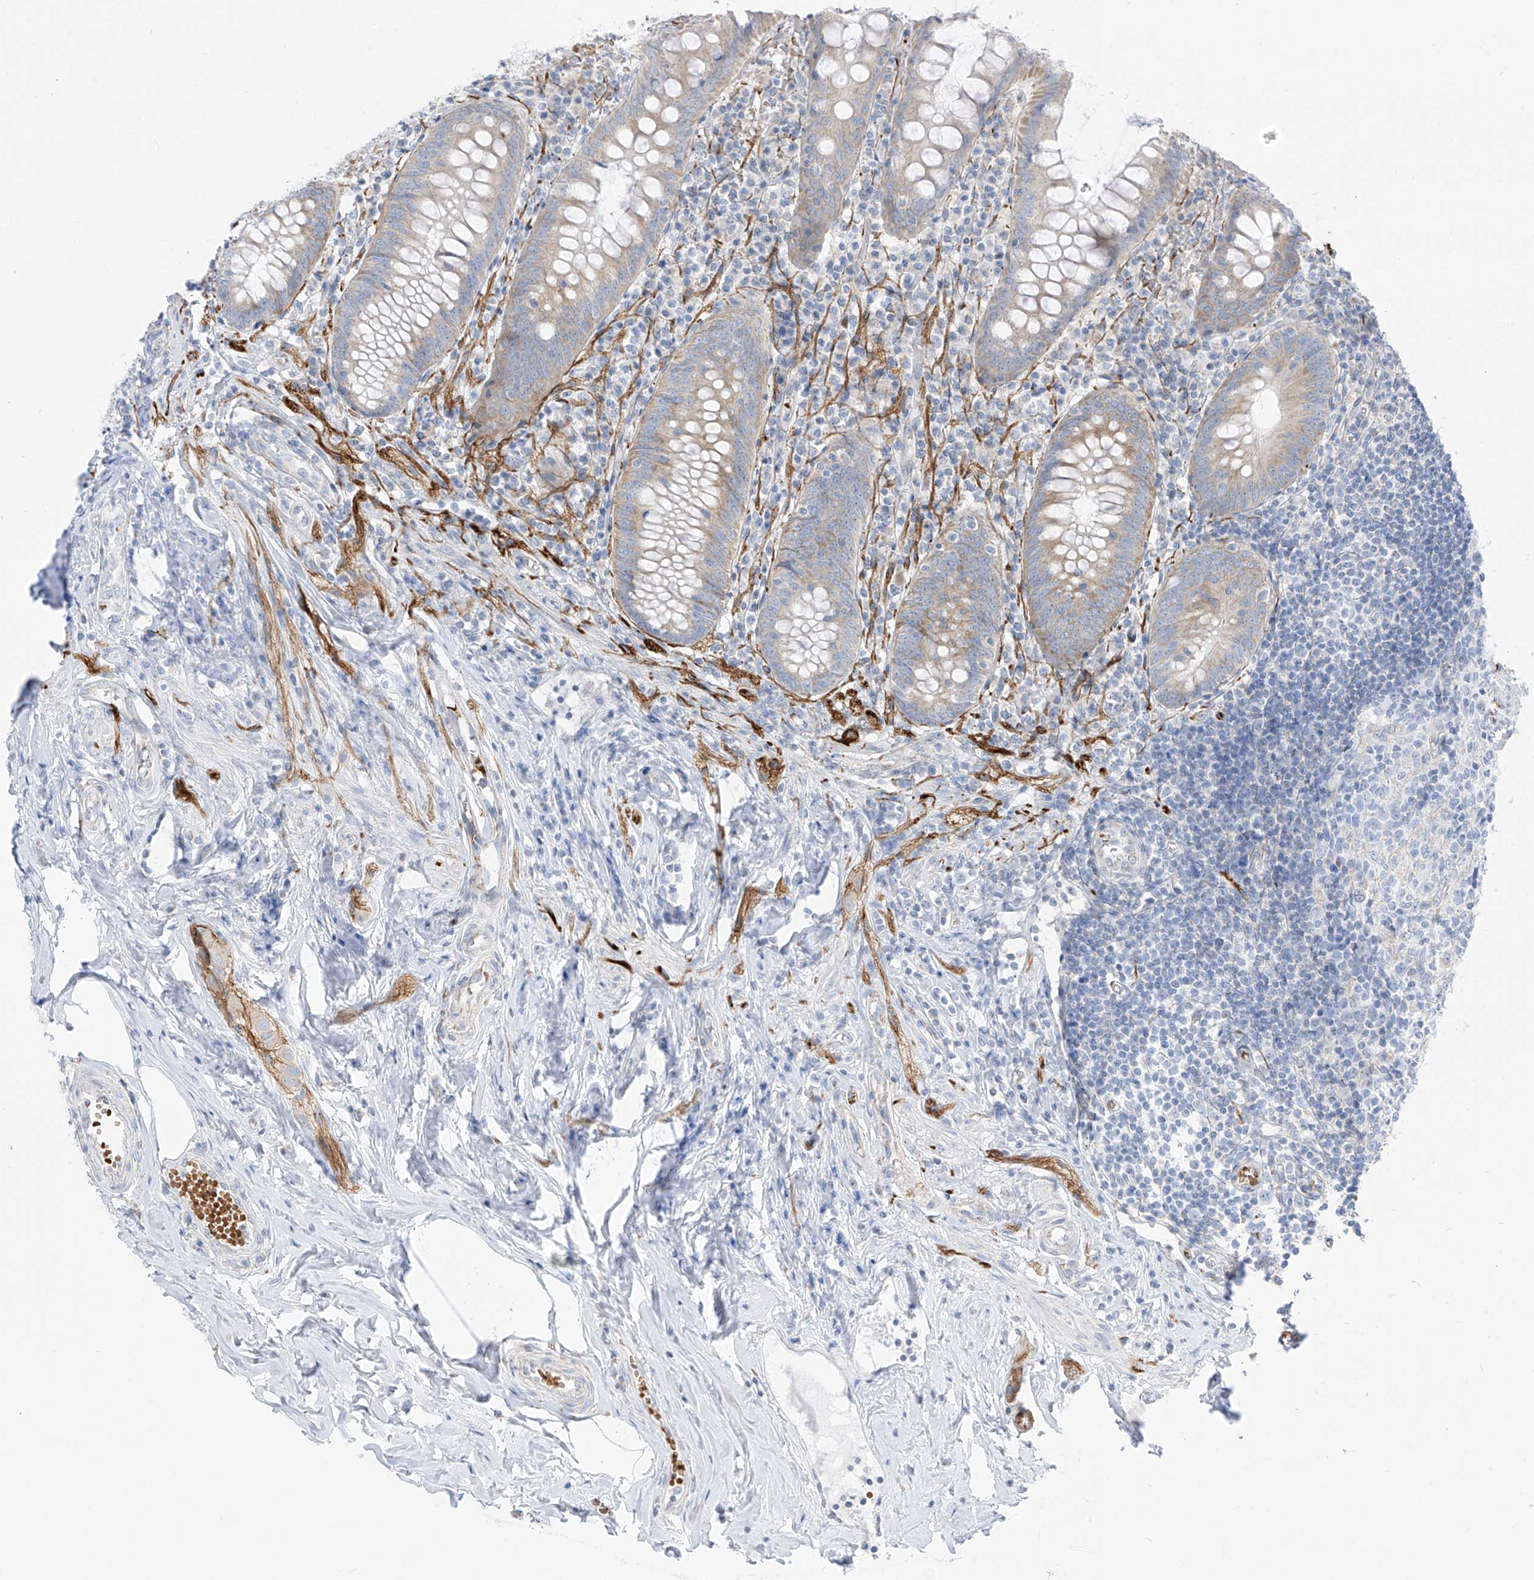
{"staining": {"intensity": "weak", "quantity": "25%-75%", "location": "cytoplasmic/membranous"}, "tissue": "appendix", "cell_type": "Glandular cells", "image_type": "normal", "snomed": [{"axis": "morphology", "description": "Normal tissue, NOS"}, {"axis": "topography", "description": "Appendix"}], "caption": "Immunohistochemistry (IHC) histopathology image of unremarkable appendix stained for a protein (brown), which demonstrates low levels of weak cytoplasmic/membranous staining in approximately 25%-75% of glandular cells.", "gene": "ARHGEF40", "patient": {"sex": "female", "age": 54}}